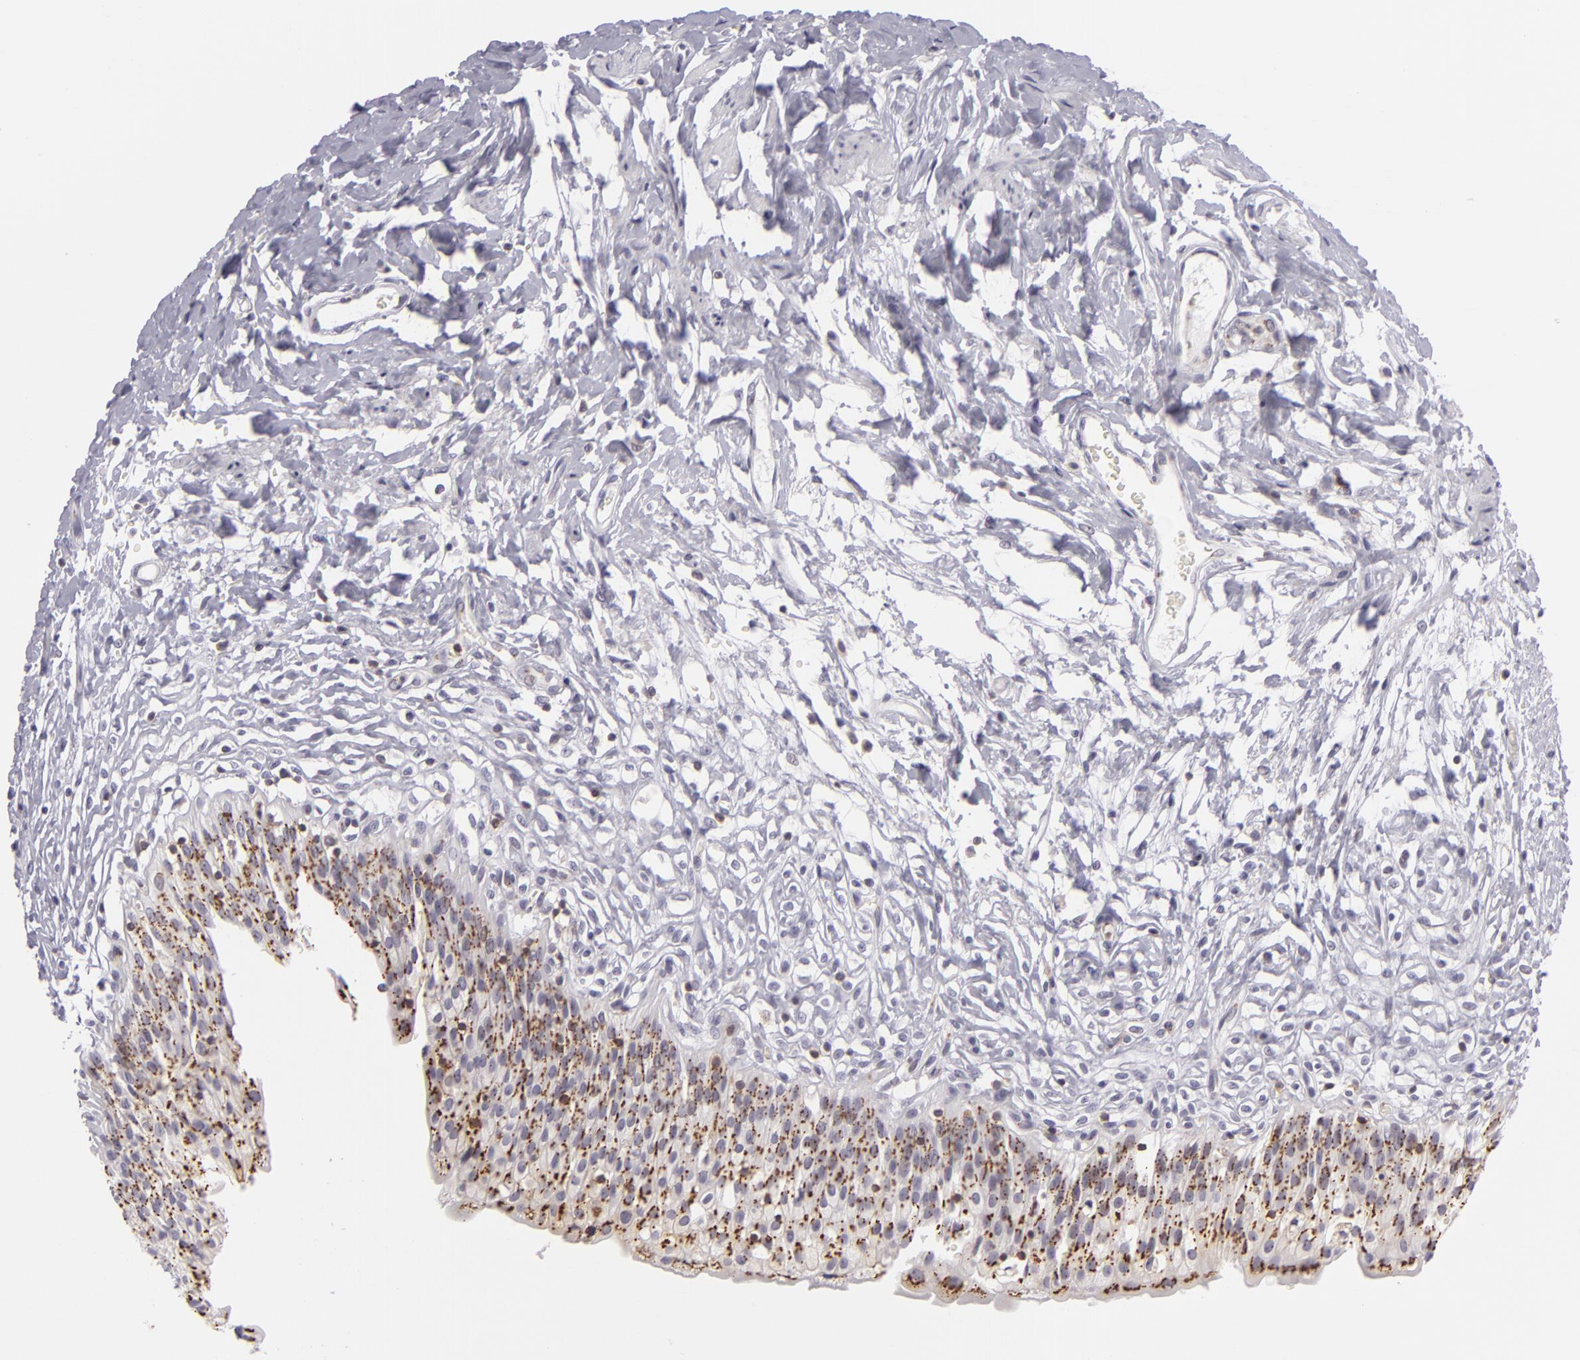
{"staining": {"intensity": "moderate", "quantity": ">75%", "location": "cytoplasmic/membranous"}, "tissue": "urinary bladder", "cell_type": "Urothelial cells", "image_type": "normal", "snomed": [{"axis": "morphology", "description": "Normal tissue, NOS"}, {"axis": "topography", "description": "Urinary bladder"}], "caption": "Immunohistochemistry (IHC) (DAB (3,3'-diaminobenzidine)) staining of benign urinary bladder shows moderate cytoplasmic/membranous protein staining in approximately >75% of urothelial cells. Using DAB (3,3'-diaminobenzidine) (brown) and hematoxylin (blue) stains, captured at high magnification using brightfield microscopy.", "gene": "KCNAB2", "patient": {"sex": "female", "age": 80}}